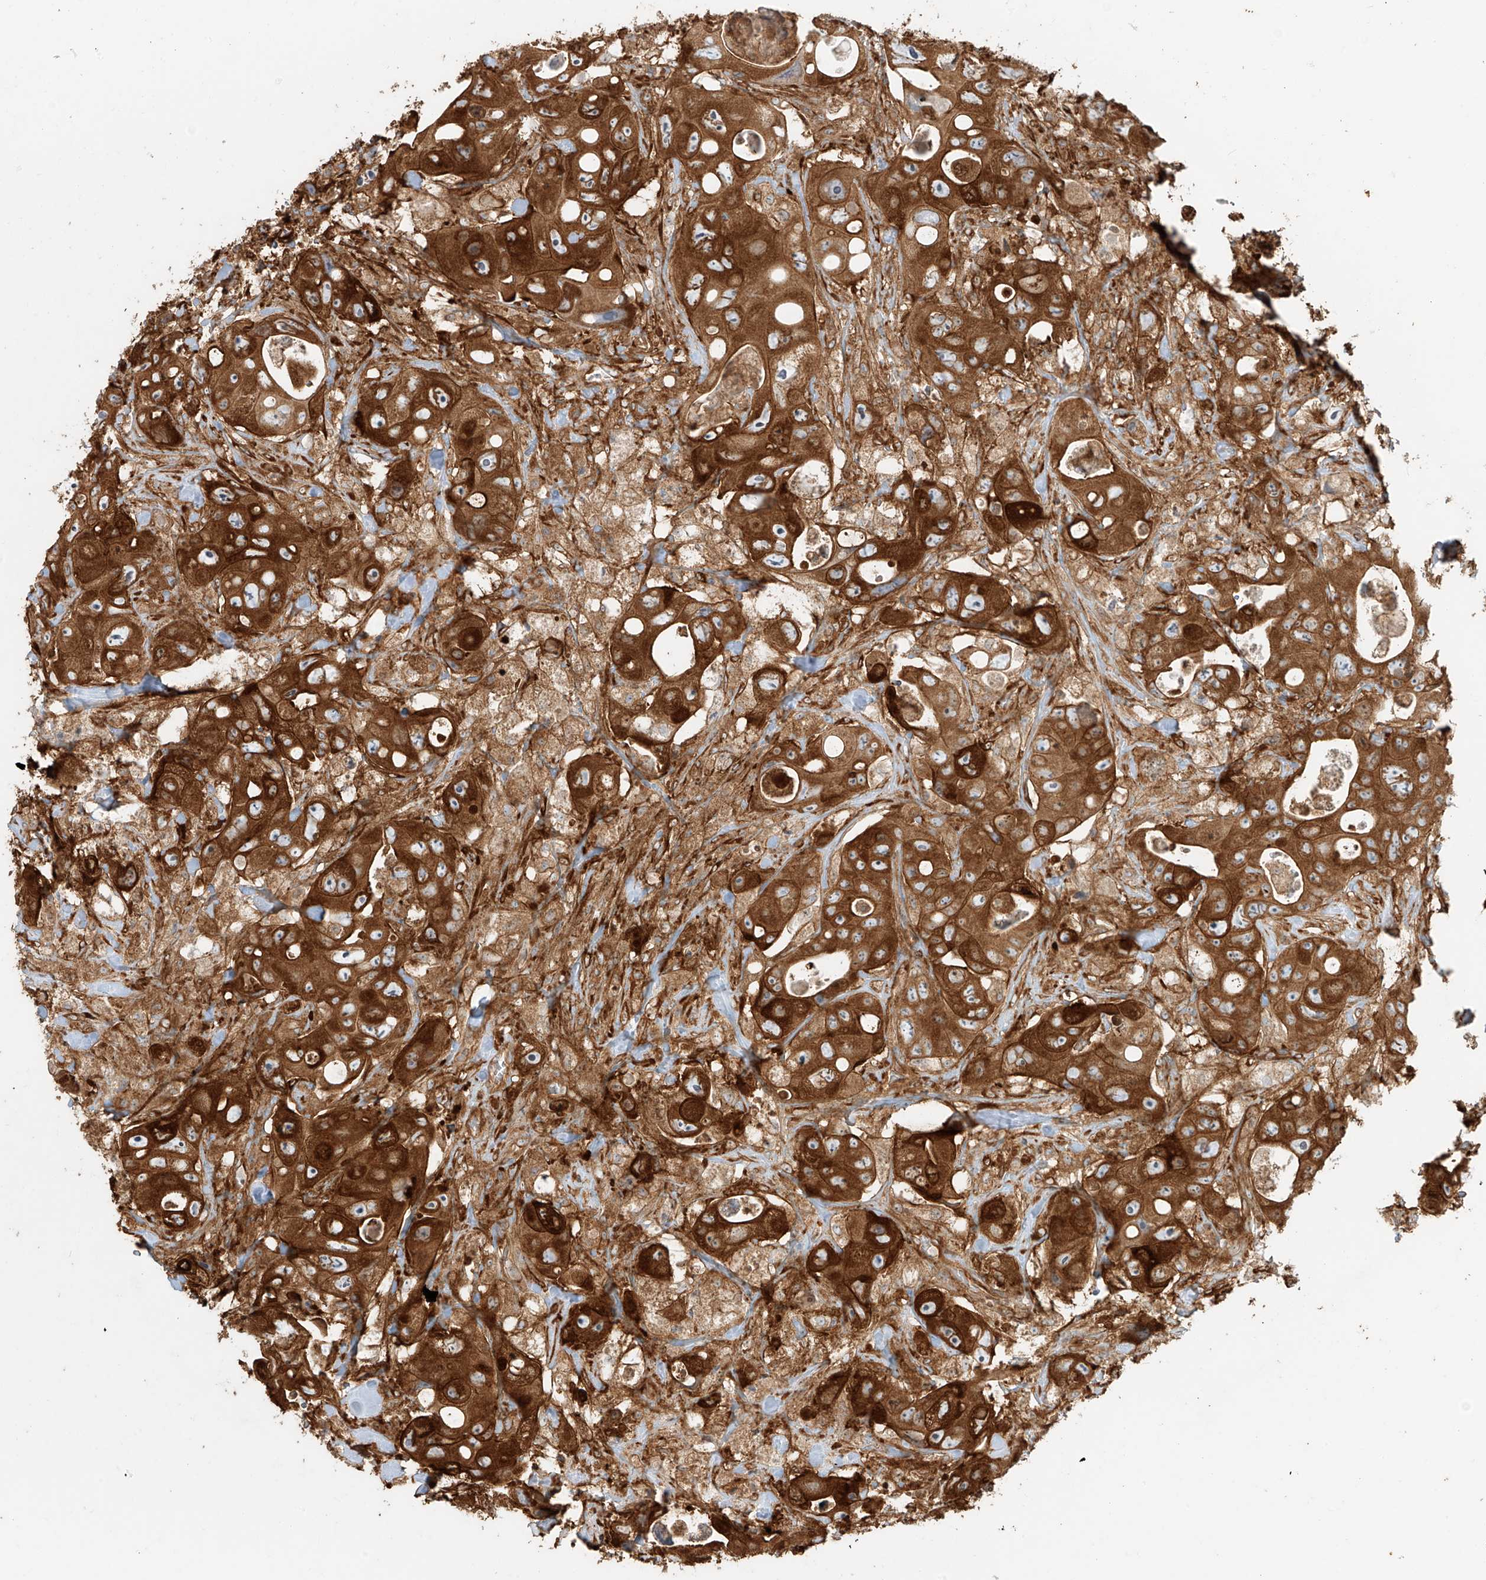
{"staining": {"intensity": "strong", "quantity": ">75%", "location": "cytoplasmic/membranous"}, "tissue": "colorectal cancer", "cell_type": "Tumor cells", "image_type": "cancer", "snomed": [{"axis": "morphology", "description": "Adenocarcinoma, NOS"}, {"axis": "topography", "description": "Colon"}], "caption": "Adenocarcinoma (colorectal) stained for a protein (brown) demonstrates strong cytoplasmic/membranous positive expression in about >75% of tumor cells.", "gene": "SNX9", "patient": {"sex": "female", "age": 46}}